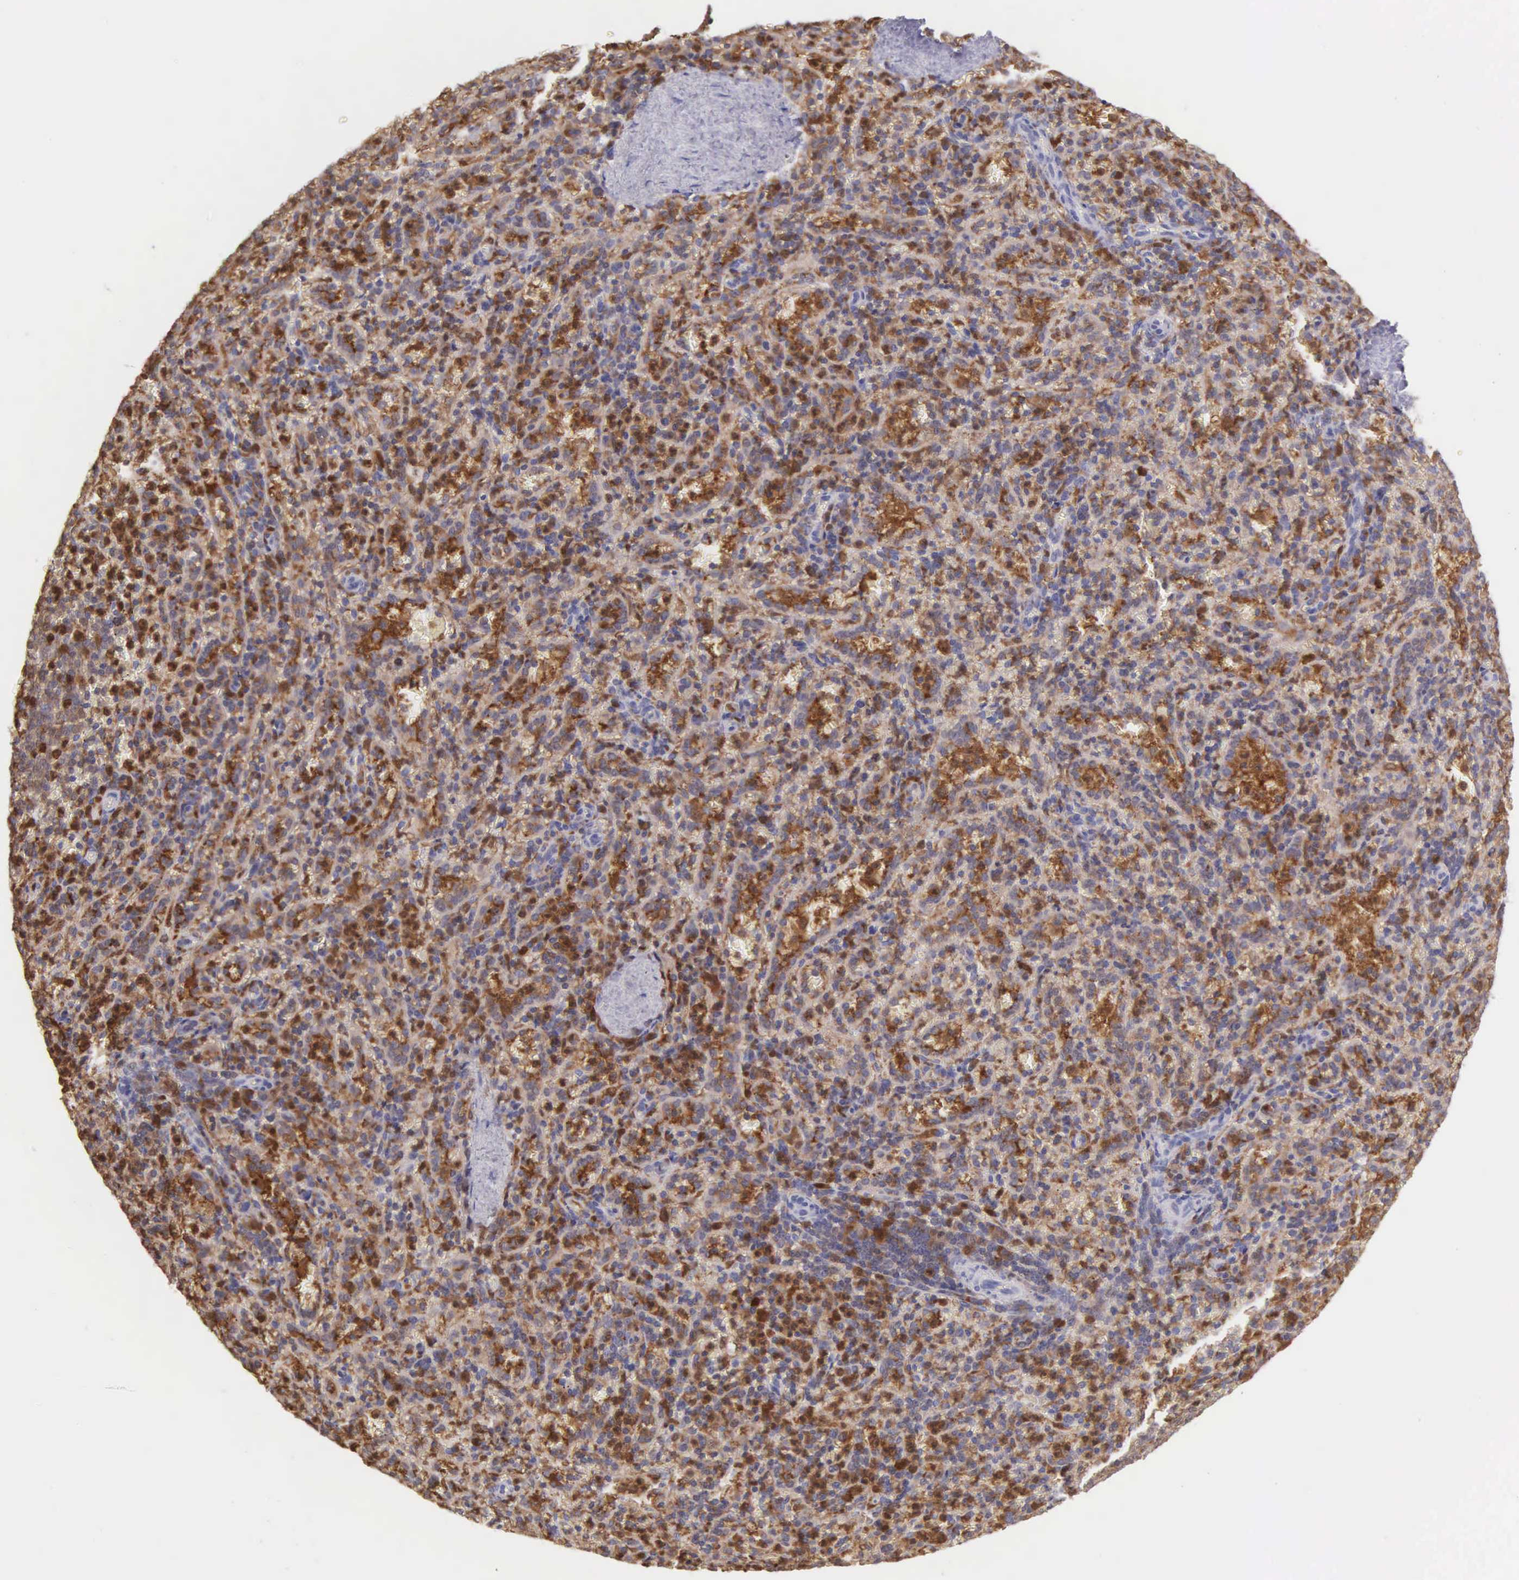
{"staining": {"intensity": "strong", "quantity": "25%-75%", "location": "cytoplasmic/membranous"}, "tissue": "spleen", "cell_type": "Cells in red pulp", "image_type": "normal", "snomed": [{"axis": "morphology", "description": "Normal tissue, NOS"}, {"axis": "topography", "description": "Spleen"}], "caption": "Immunohistochemical staining of benign human spleen shows 25%-75% levels of strong cytoplasmic/membranous protein positivity in approximately 25%-75% of cells in red pulp. Nuclei are stained in blue.", "gene": "BID", "patient": {"sex": "female", "age": 21}}